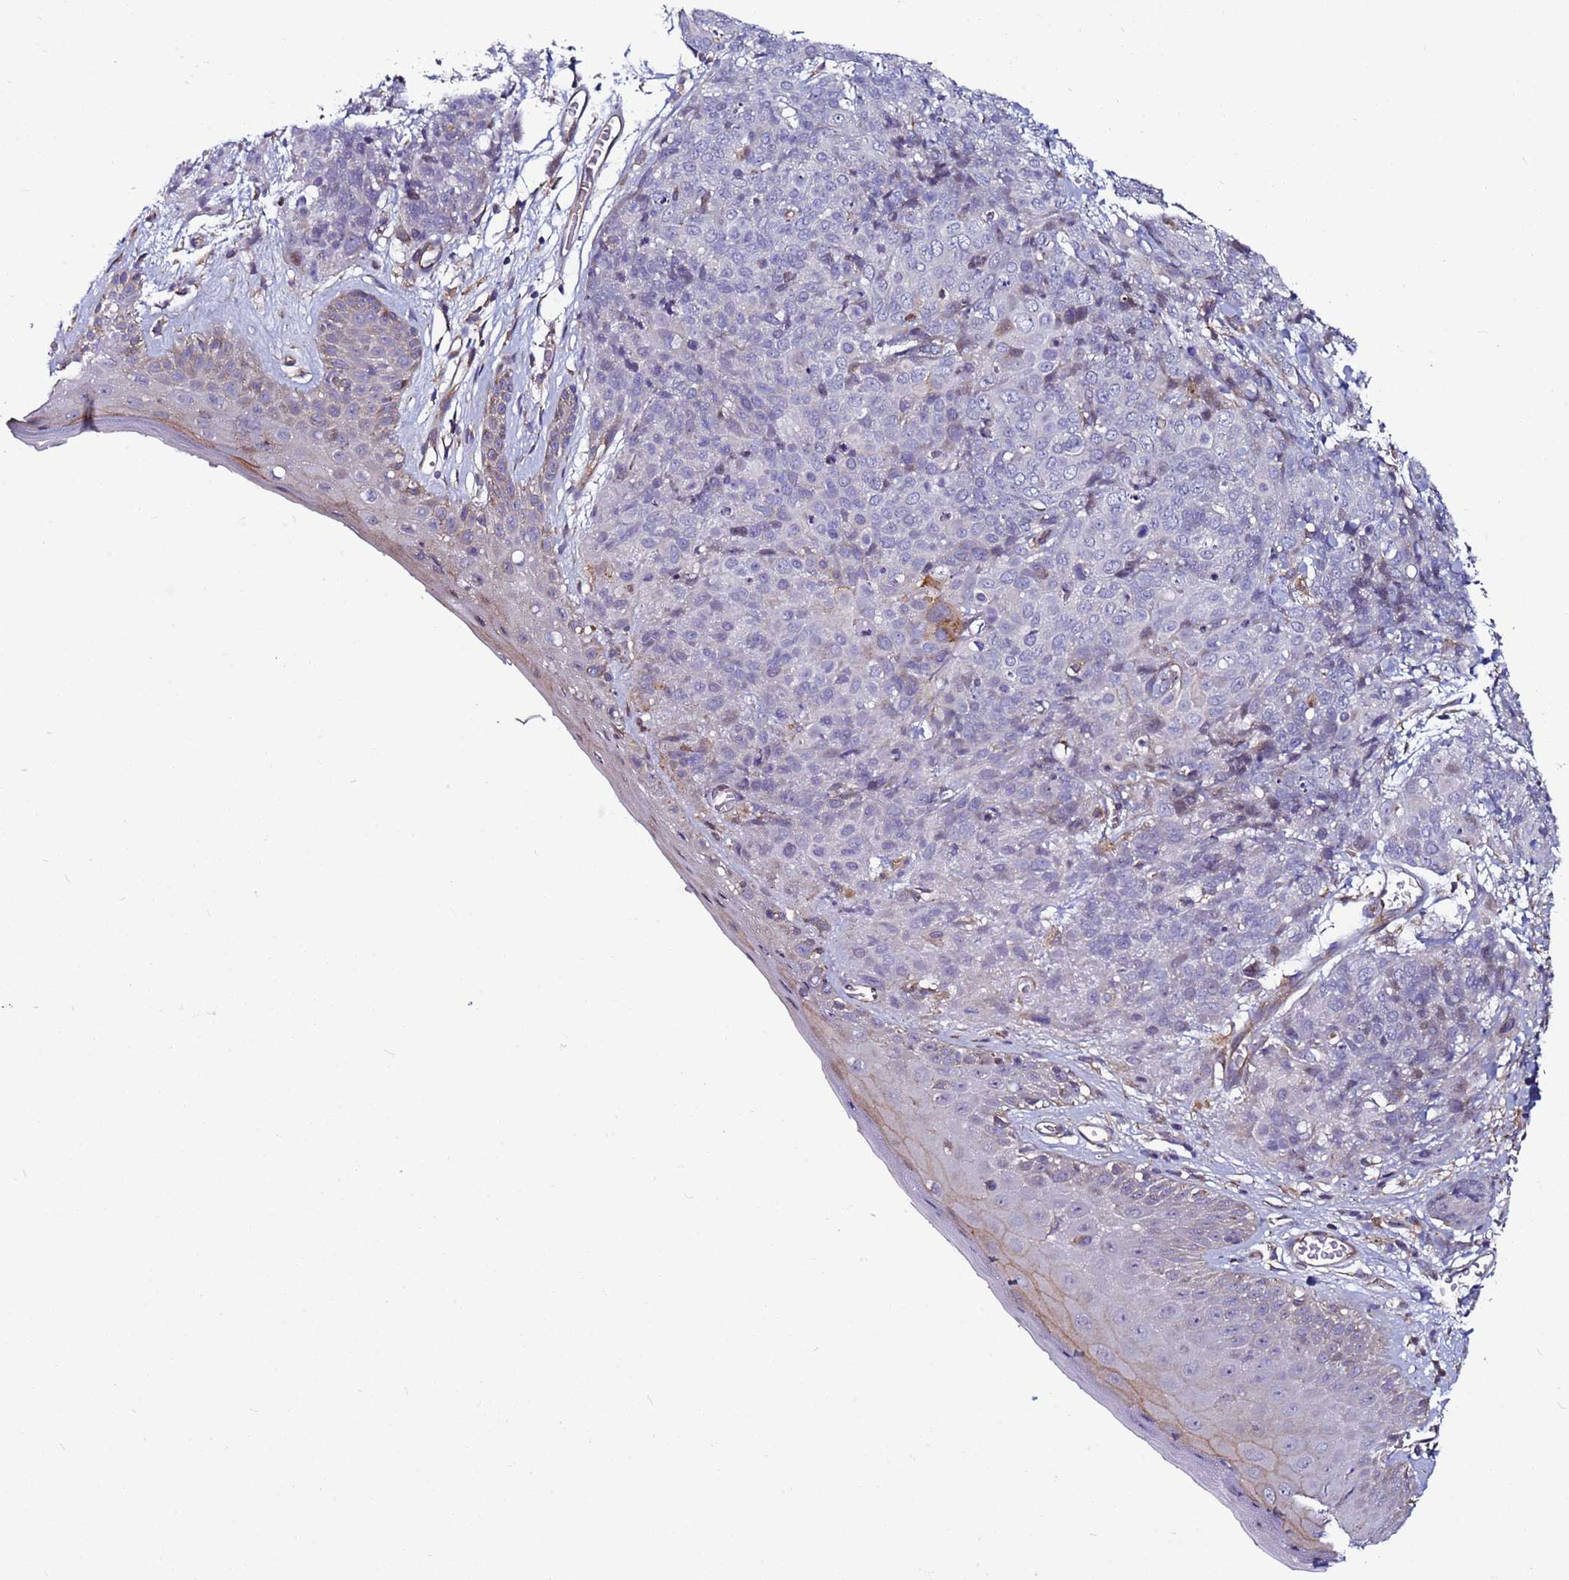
{"staining": {"intensity": "negative", "quantity": "none", "location": "none"}, "tissue": "skin cancer", "cell_type": "Tumor cells", "image_type": "cancer", "snomed": [{"axis": "morphology", "description": "Squamous cell carcinoma, NOS"}, {"axis": "topography", "description": "Skin"}, {"axis": "topography", "description": "Vulva"}], "caption": "Immunohistochemistry (IHC) photomicrograph of neoplastic tissue: human skin cancer stained with DAB exhibits no significant protein staining in tumor cells.", "gene": "MCRIP1", "patient": {"sex": "female", "age": 85}}